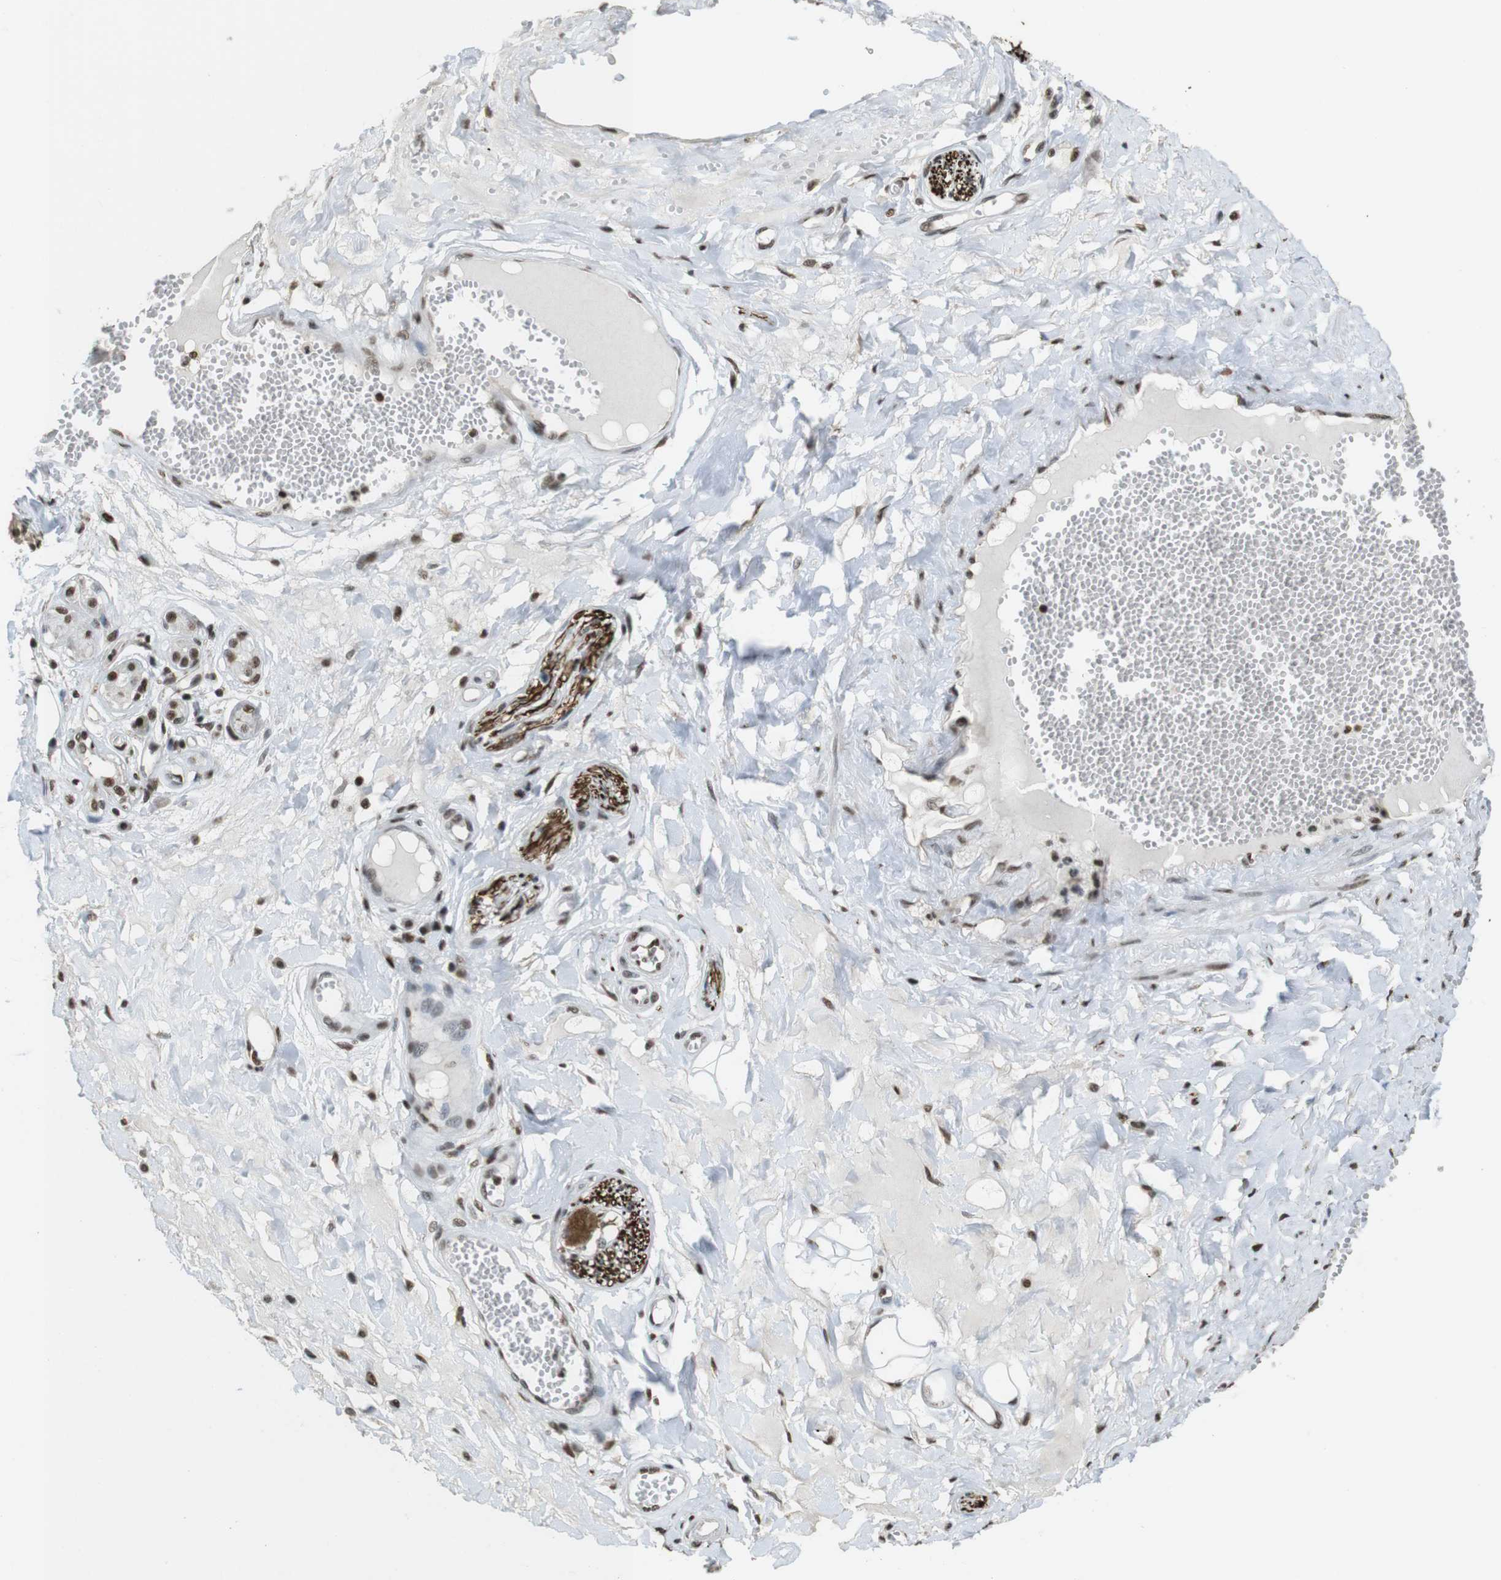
{"staining": {"intensity": "moderate", "quantity": ">75%", "location": "cytoplasmic/membranous,nuclear"}, "tissue": "adipose tissue", "cell_type": "Adipocytes", "image_type": "normal", "snomed": [{"axis": "morphology", "description": "Normal tissue, NOS"}, {"axis": "morphology", "description": "Inflammation, NOS"}, {"axis": "topography", "description": "Salivary gland"}, {"axis": "topography", "description": "Peripheral nerve tissue"}], "caption": "A brown stain shows moderate cytoplasmic/membranous,nuclear positivity of a protein in adipocytes of unremarkable human adipose tissue.", "gene": "CSNK2B", "patient": {"sex": "female", "age": 75}}